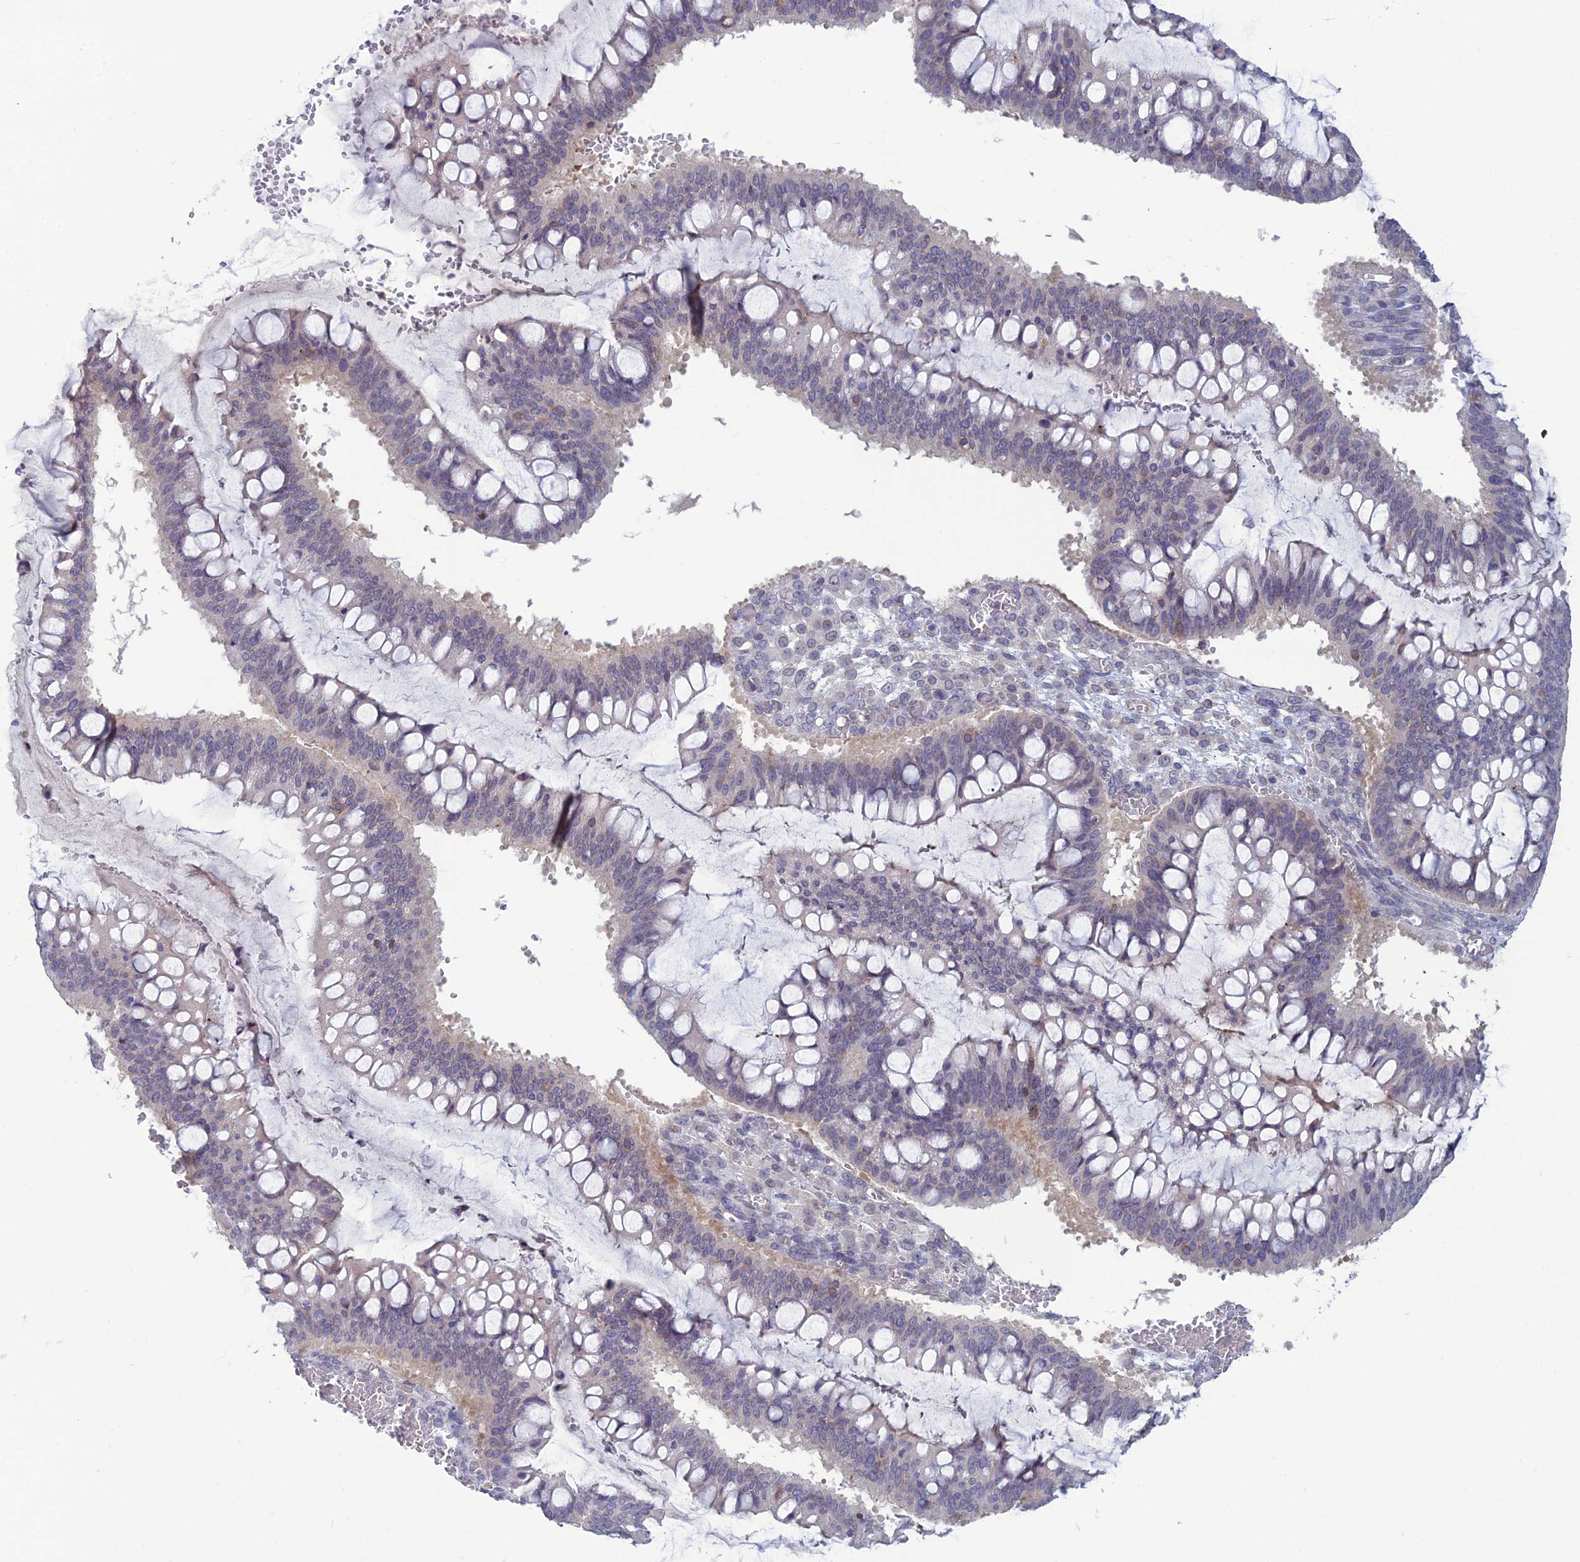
{"staining": {"intensity": "negative", "quantity": "none", "location": "none"}, "tissue": "ovarian cancer", "cell_type": "Tumor cells", "image_type": "cancer", "snomed": [{"axis": "morphology", "description": "Cystadenocarcinoma, mucinous, NOS"}, {"axis": "topography", "description": "Ovary"}], "caption": "This is a histopathology image of immunohistochemistry staining of ovarian mucinous cystadenocarcinoma, which shows no positivity in tumor cells. Brightfield microscopy of immunohistochemistry (IHC) stained with DAB (brown) and hematoxylin (blue), captured at high magnification.", "gene": "WDR46", "patient": {"sex": "female", "age": 73}}